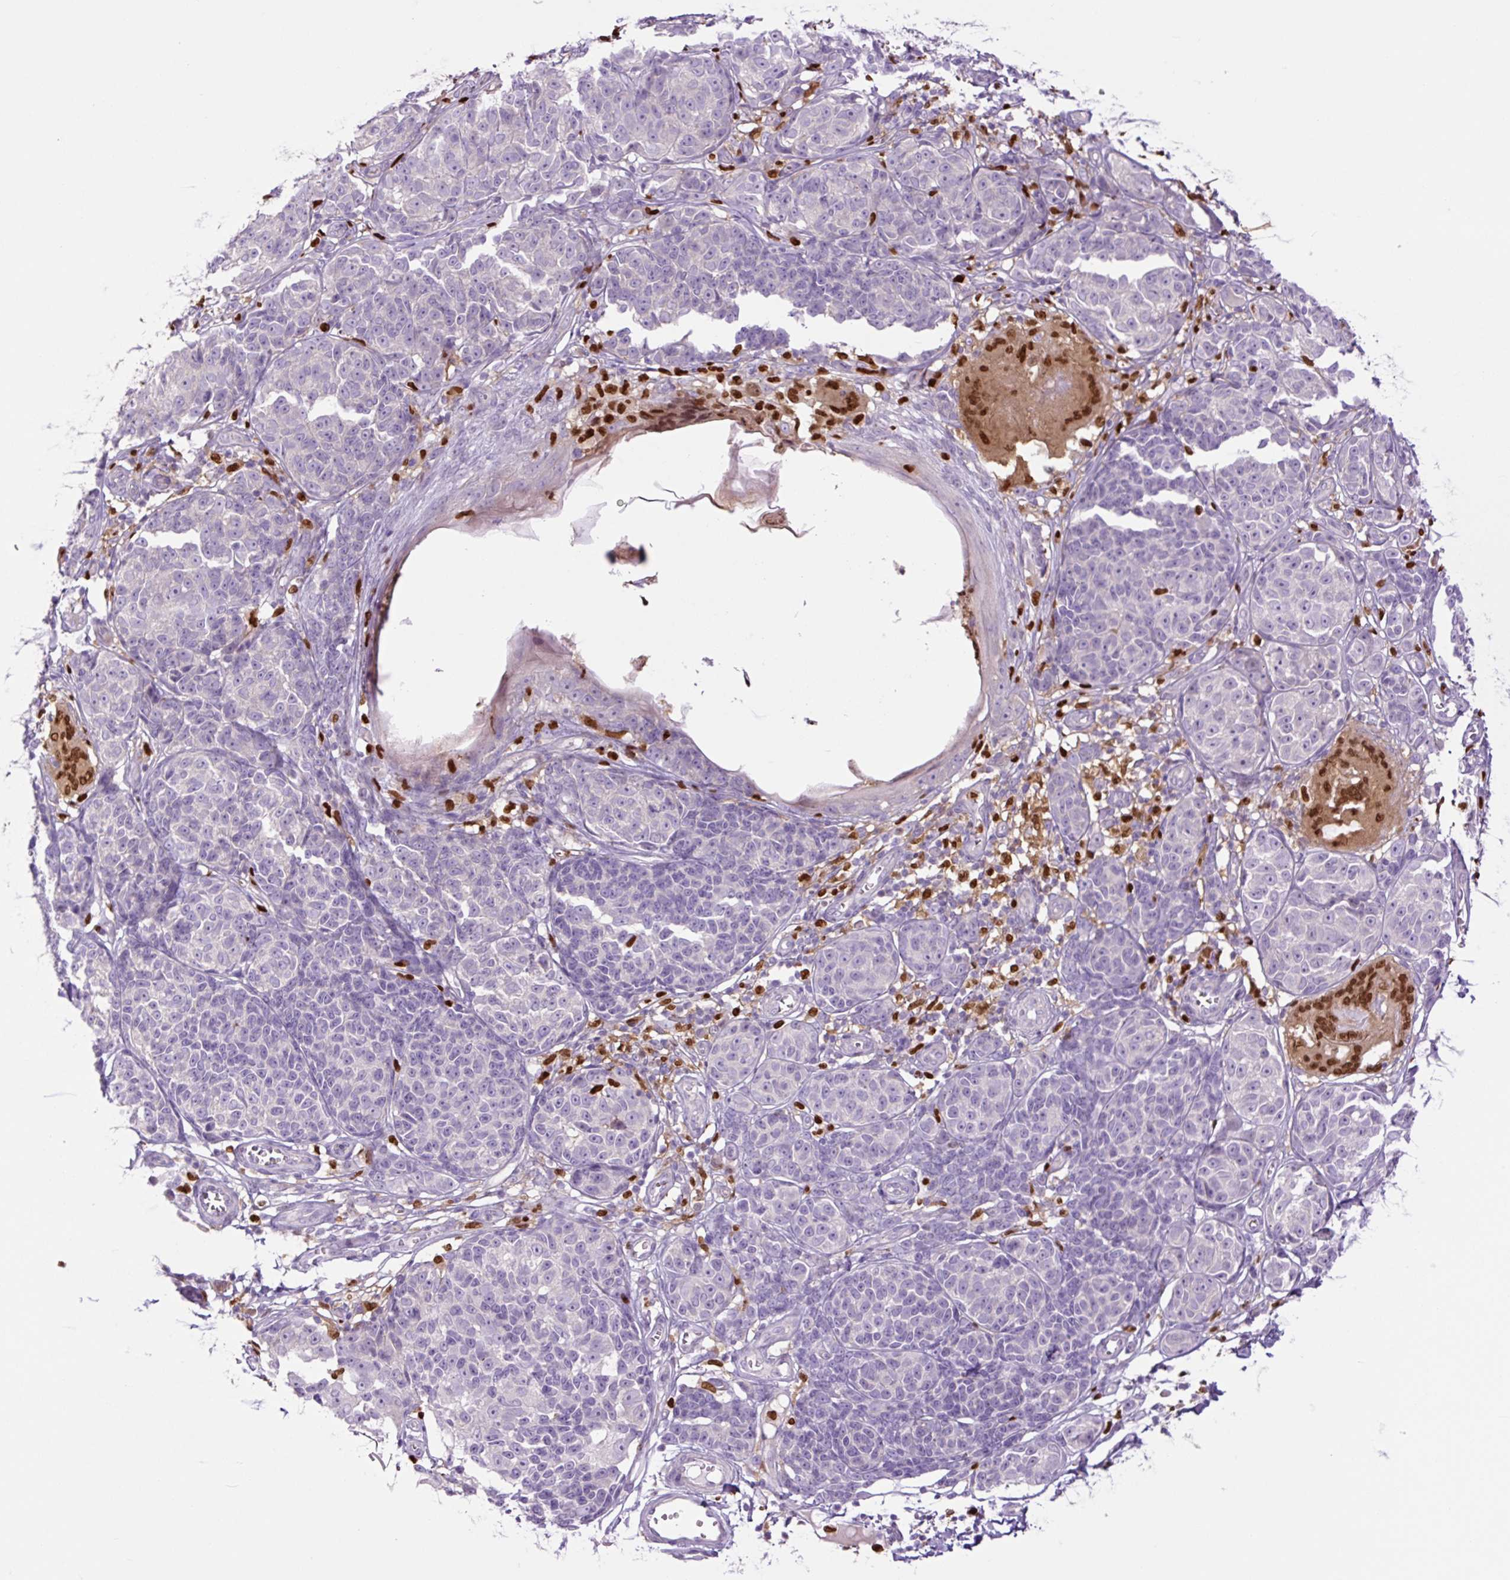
{"staining": {"intensity": "negative", "quantity": "none", "location": "none"}, "tissue": "melanoma", "cell_type": "Tumor cells", "image_type": "cancer", "snomed": [{"axis": "morphology", "description": "Malignant melanoma, NOS"}, {"axis": "topography", "description": "Skin"}], "caption": "IHC of malignant melanoma reveals no staining in tumor cells.", "gene": "SPI1", "patient": {"sex": "male", "age": 73}}